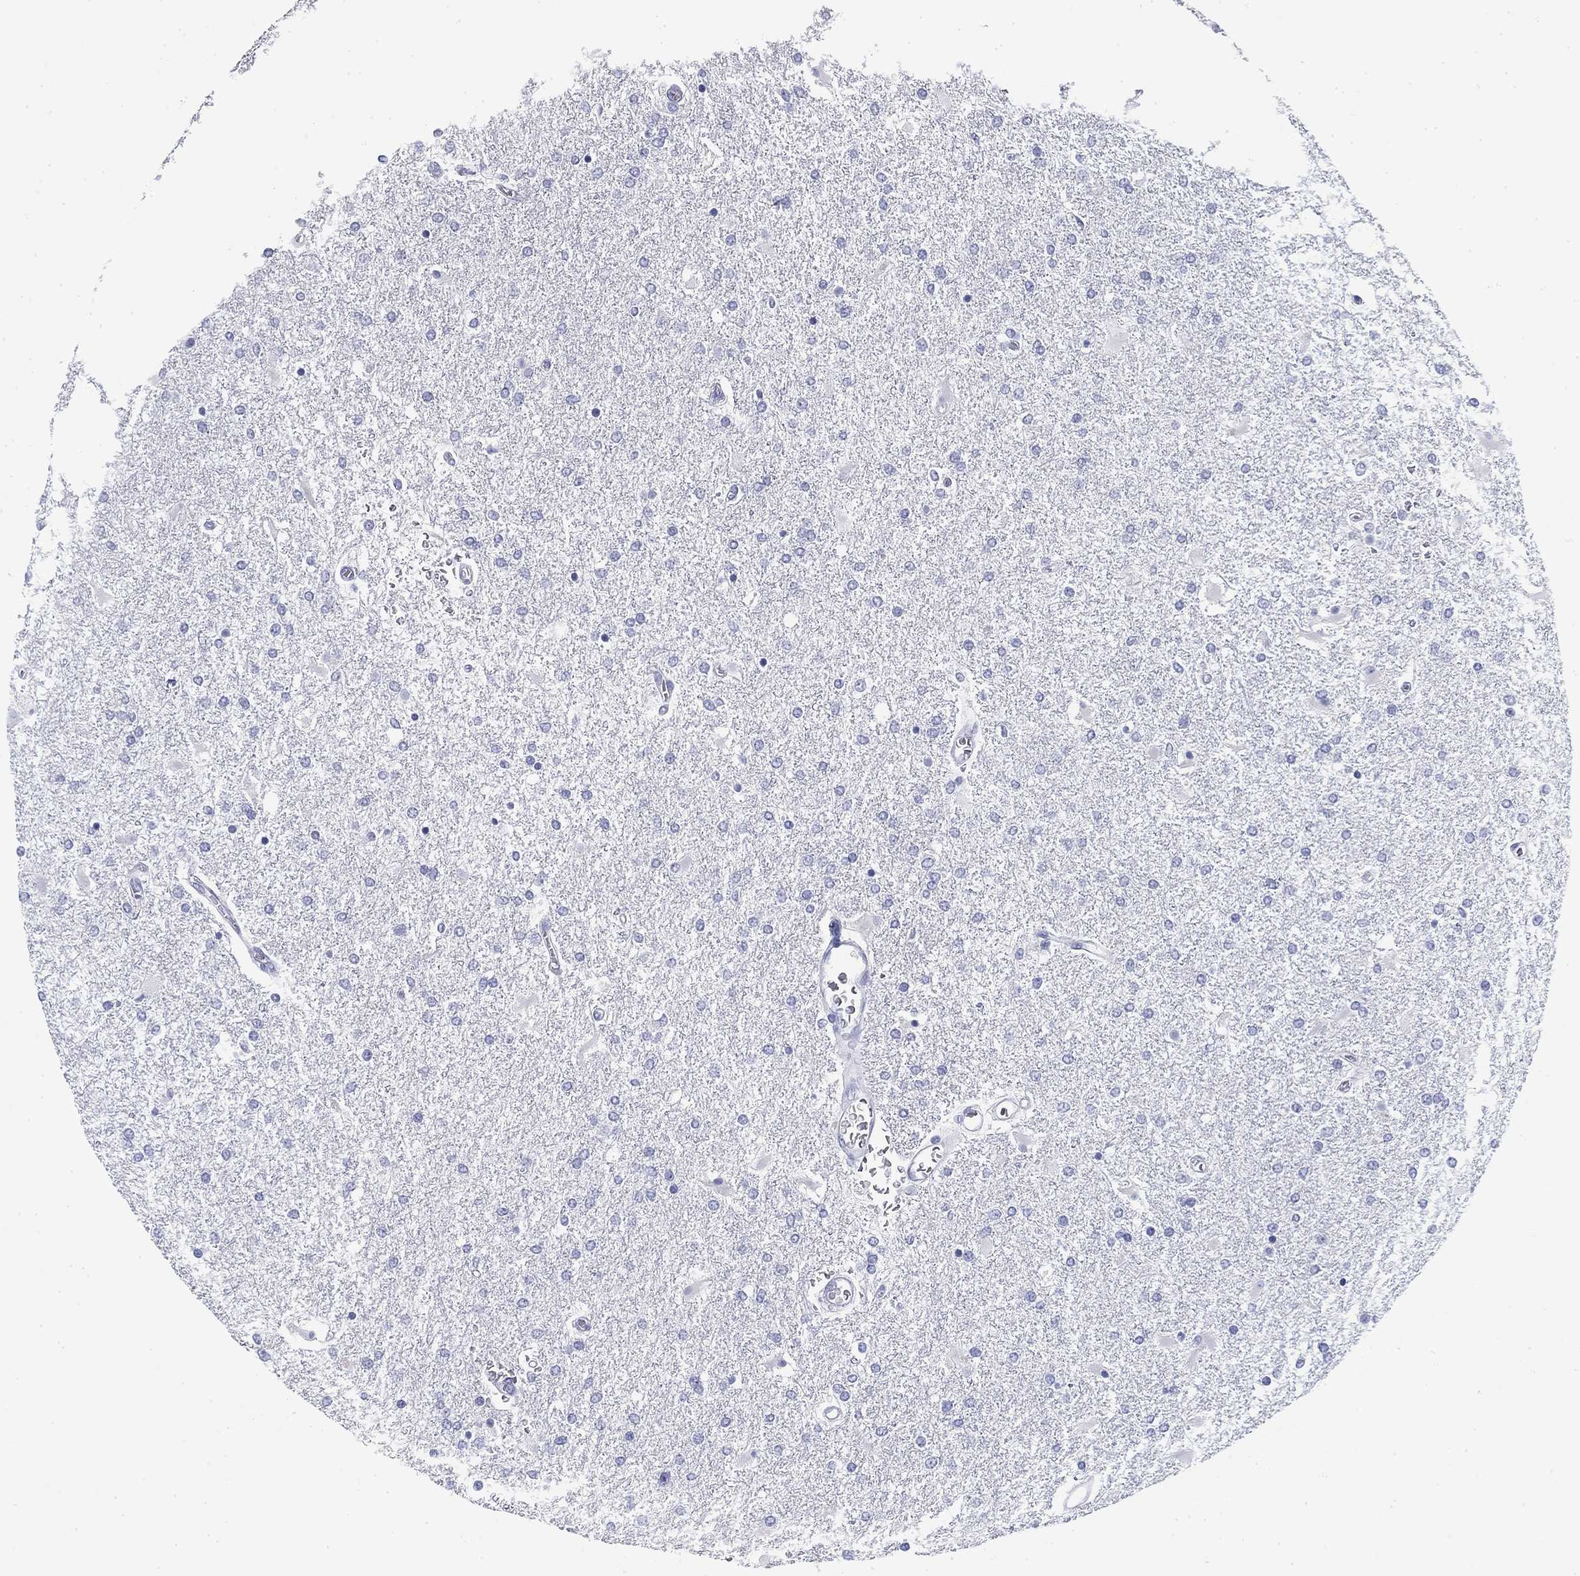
{"staining": {"intensity": "negative", "quantity": "none", "location": "none"}, "tissue": "glioma", "cell_type": "Tumor cells", "image_type": "cancer", "snomed": [{"axis": "morphology", "description": "Glioma, malignant, High grade"}, {"axis": "topography", "description": "Cerebral cortex"}], "caption": "Human malignant glioma (high-grade) stained for a protein using immunohistochemistry exhibits no positivity in tumor cells.", "gene": "CD79B", "patient": {"sex": "male", "age": 79}}